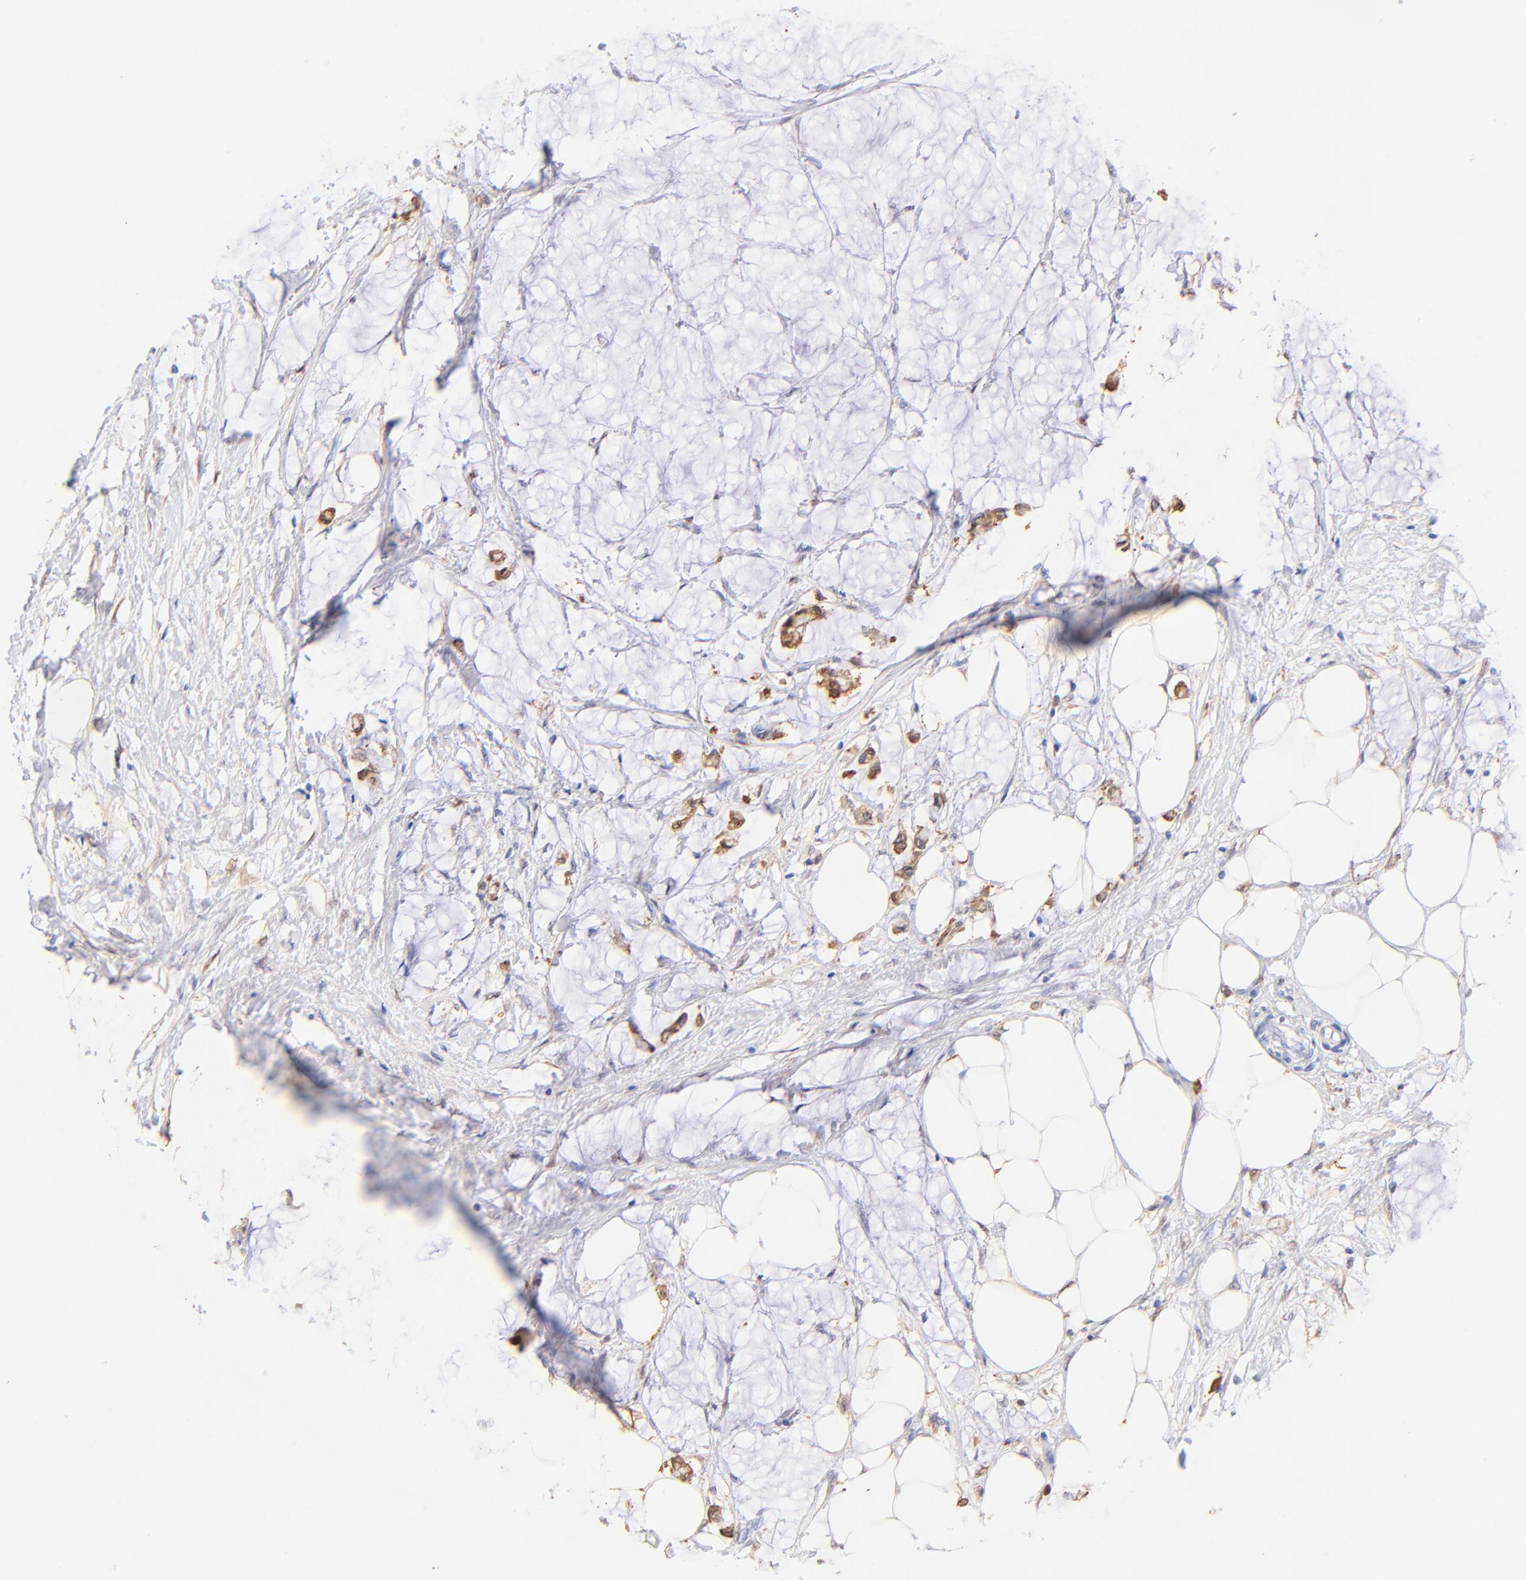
{"staining": {"intensity": "moderate", "quantity": ">75%", "location": "cytoplasmic/membranous"}, "tissue": "colorectal cancer", "cell_type": "Tumor cells", "image_type": "cancer", "snomed": [{"axis": "morphology", "description": "Normal tissue, NOS"}, {"axis": "morphology", "description": "Adenocarcinoma, NOS"}, {"axis": "topography", "description": "Colon"}, {"axis": "topography", "description": "Peripheral nerve tissue"}], "caption": "Approximately >75% of tumor cells in human adenocarcinoma (colorectal) display moderate cytoplasmic/membranous protein staining as visualized by brown immunohistochemical staining.", "gene": "ALDH1A1", "patient": {"sex": "male", "age": 14}}